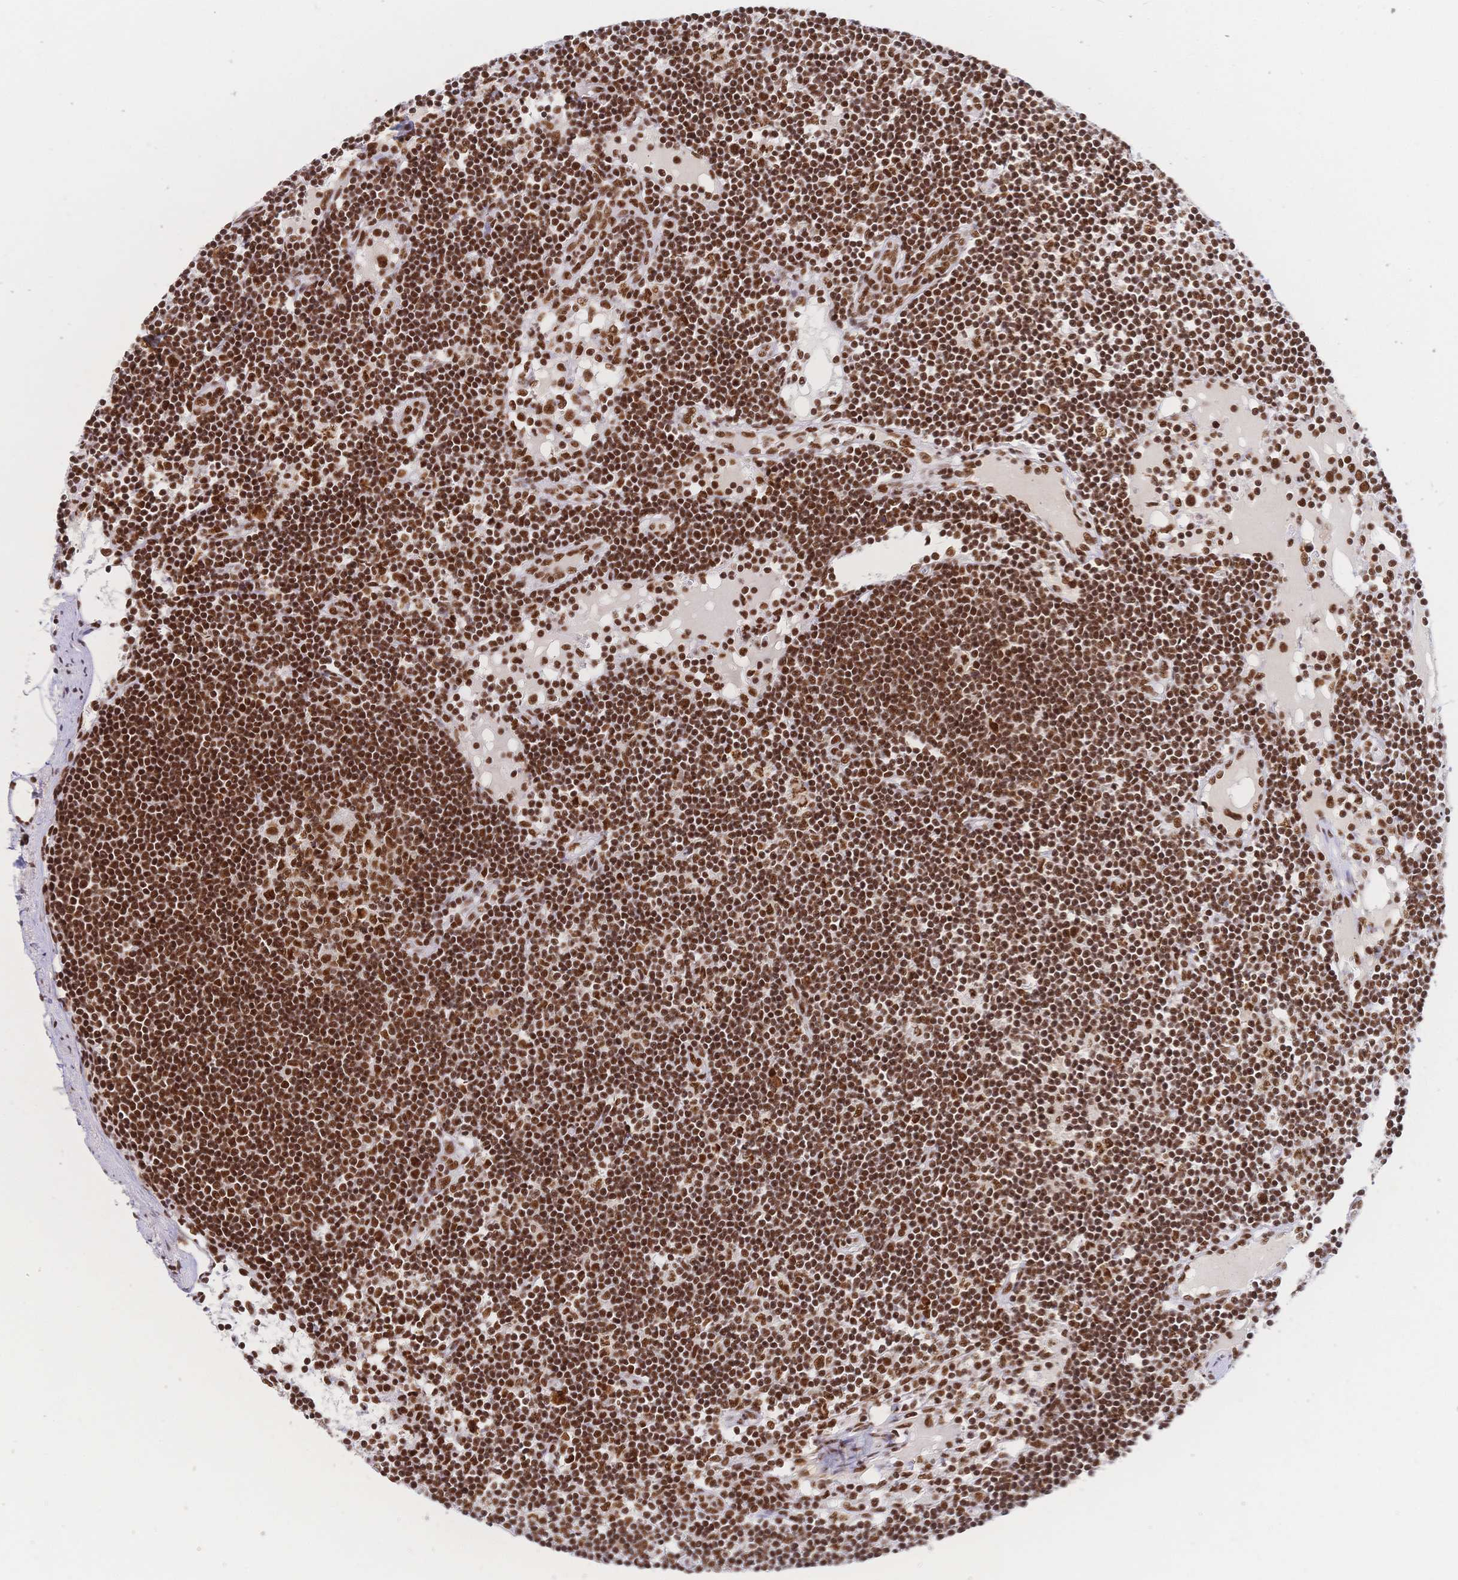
{"staining": {"intensity": "strong", "quantity": ">75%", "location": "nuclear"}, "tissue": "lymph node", "cell_type": "Germinal center cells", "image_type": "normal", "snomed": [{"axis": "morphology", "description": "Normal tissue, NOS"}, {"axis": "topography", "description": "Lymph node"}], "caption": "A micrograph of human lymph node stained for a protein reveals strong nuclear brown staining in germinal center cells.", "gene": "SRSF1", "patient": {"sex": "female", "age": 65}}